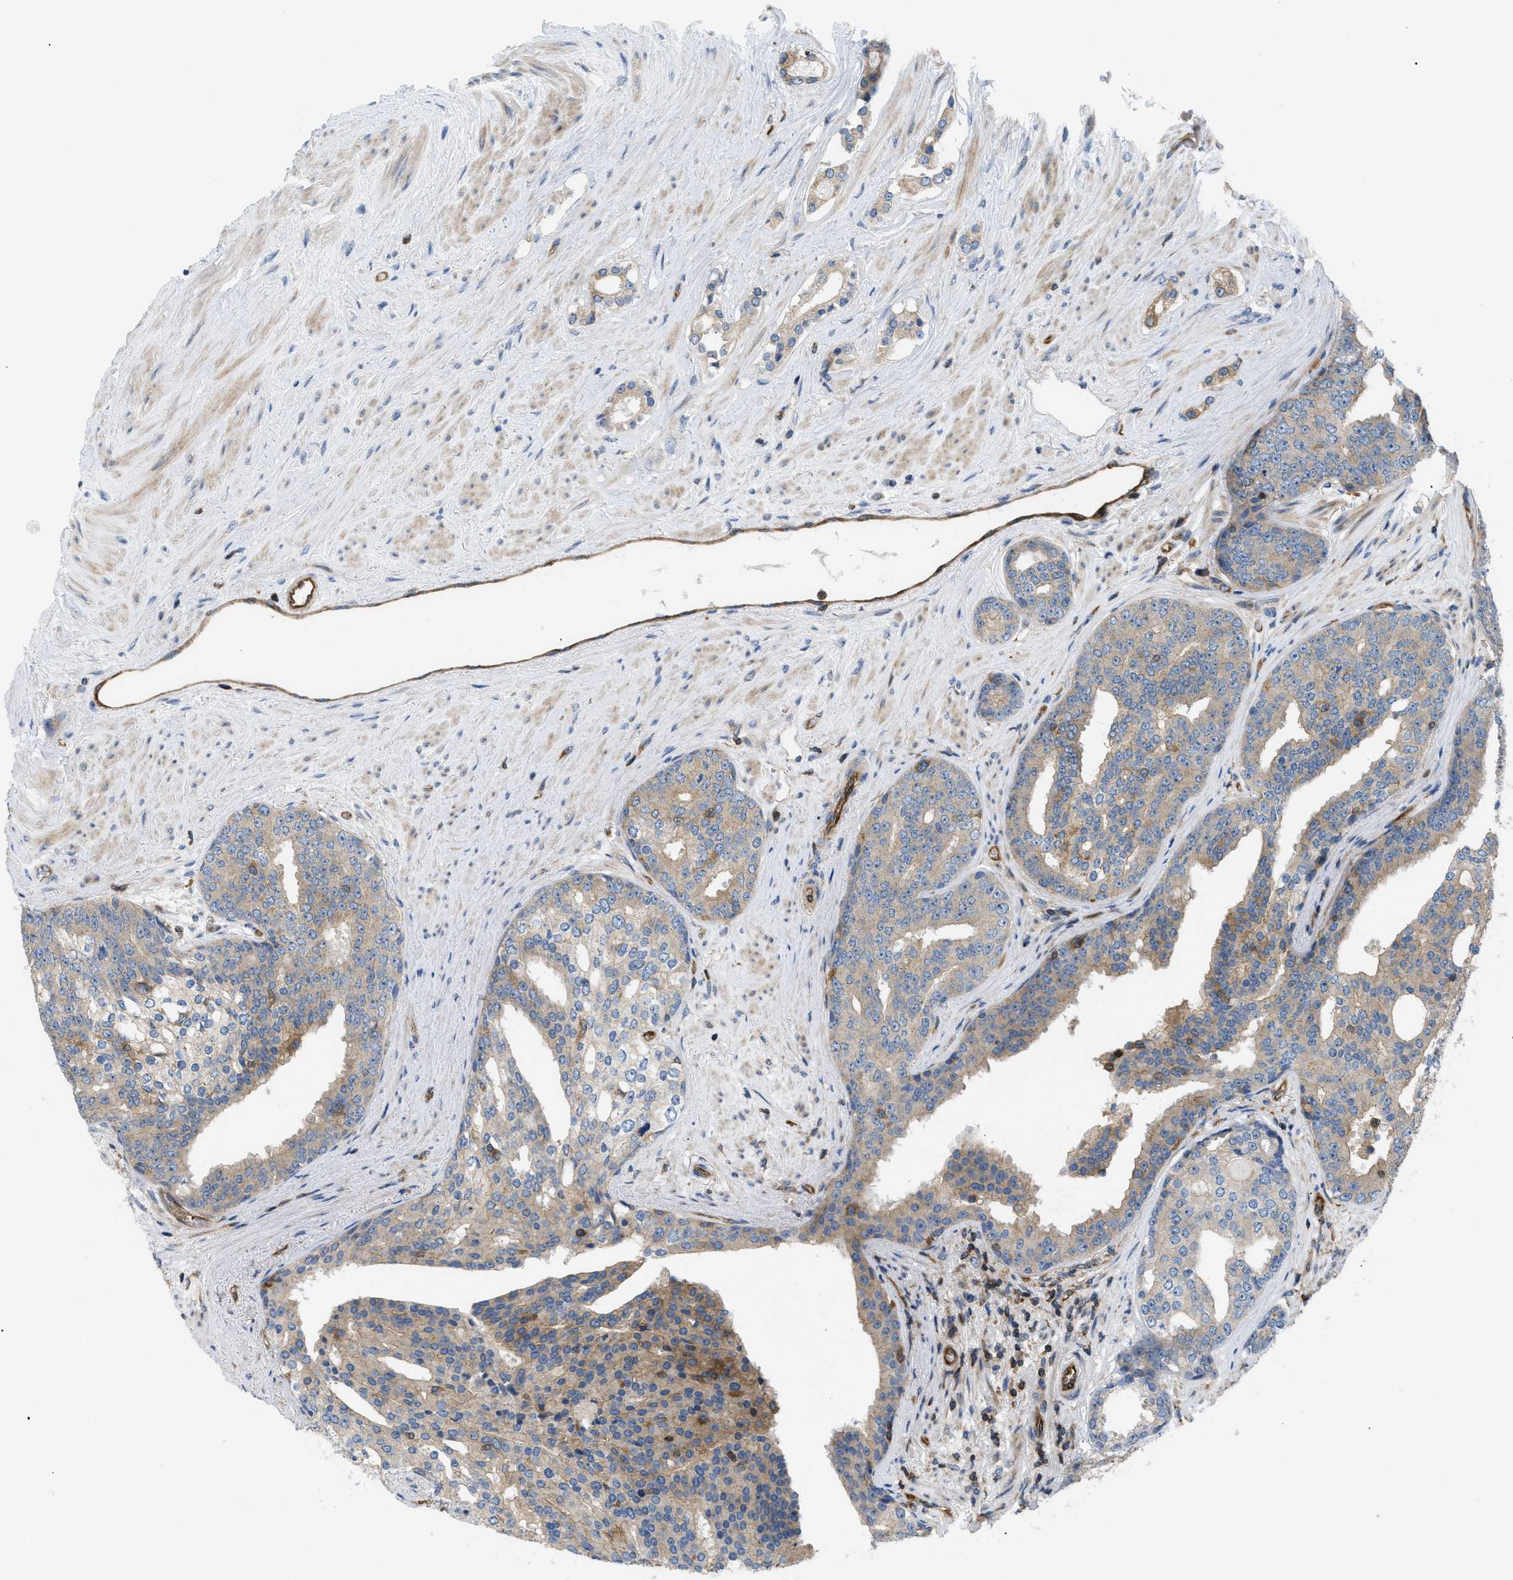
{"staining": {"intensity": "moderate", "quantity": "25%-75%", "location": "cytoplasmic/membranous"}, "tissue": "prostate cancer", "cell_type": "Tumor cells", "image_type": "cancer", "snomed": [{"axis": "morphology", "description": "Adenocarcinoma, High grade"}, {"axis": "topography", "description": "Prostate"}], "caption": "This image exhibits IHC staining of human adenocarcinoma (high-grade) (prostate), with medium moderate cytoplasmic/membranous positivity in approximately 25%-75% of tumor cells.", "gene": "ATP2A3", "patient": {"sex": "male", "age": 71}}